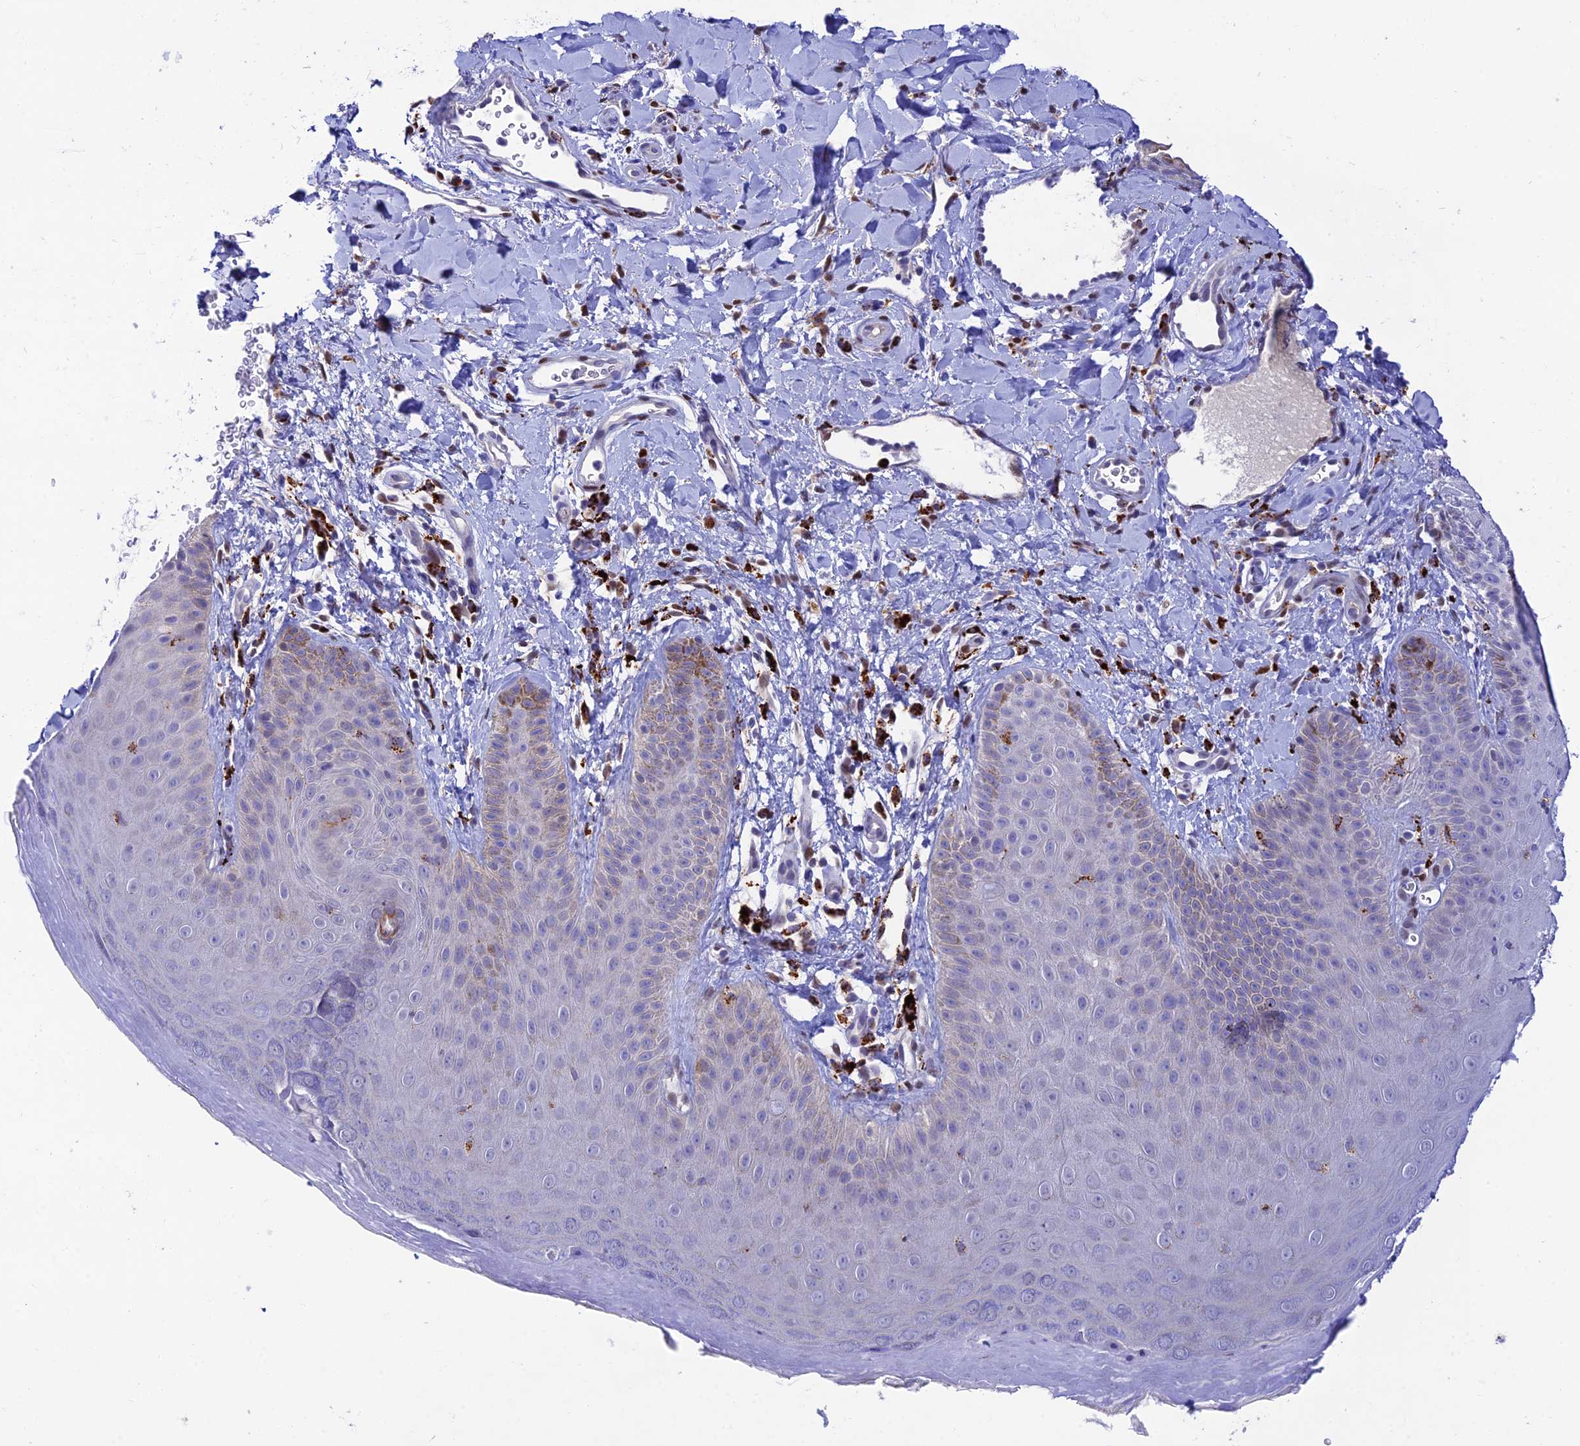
{"staining": {"intensity": "negative", "quantity": "none", "location": "none"}, "tissue": "skin", "cell_type": "Epidermal cells", "image_type": "normal", "snomed": [{"axis": "morphology", "description": "Normal tissue, NOS"}, {"axis": "morphology", "description": "Neoplasm, malignant, NOS"}, {"axis": "topography", "description": "Anal"}], "caption": "The photomicrograph reveals no significant positivity in epidermal cells of skin.", "gene": "HIC1", "patient": {"sex": "male", "age": 47}}